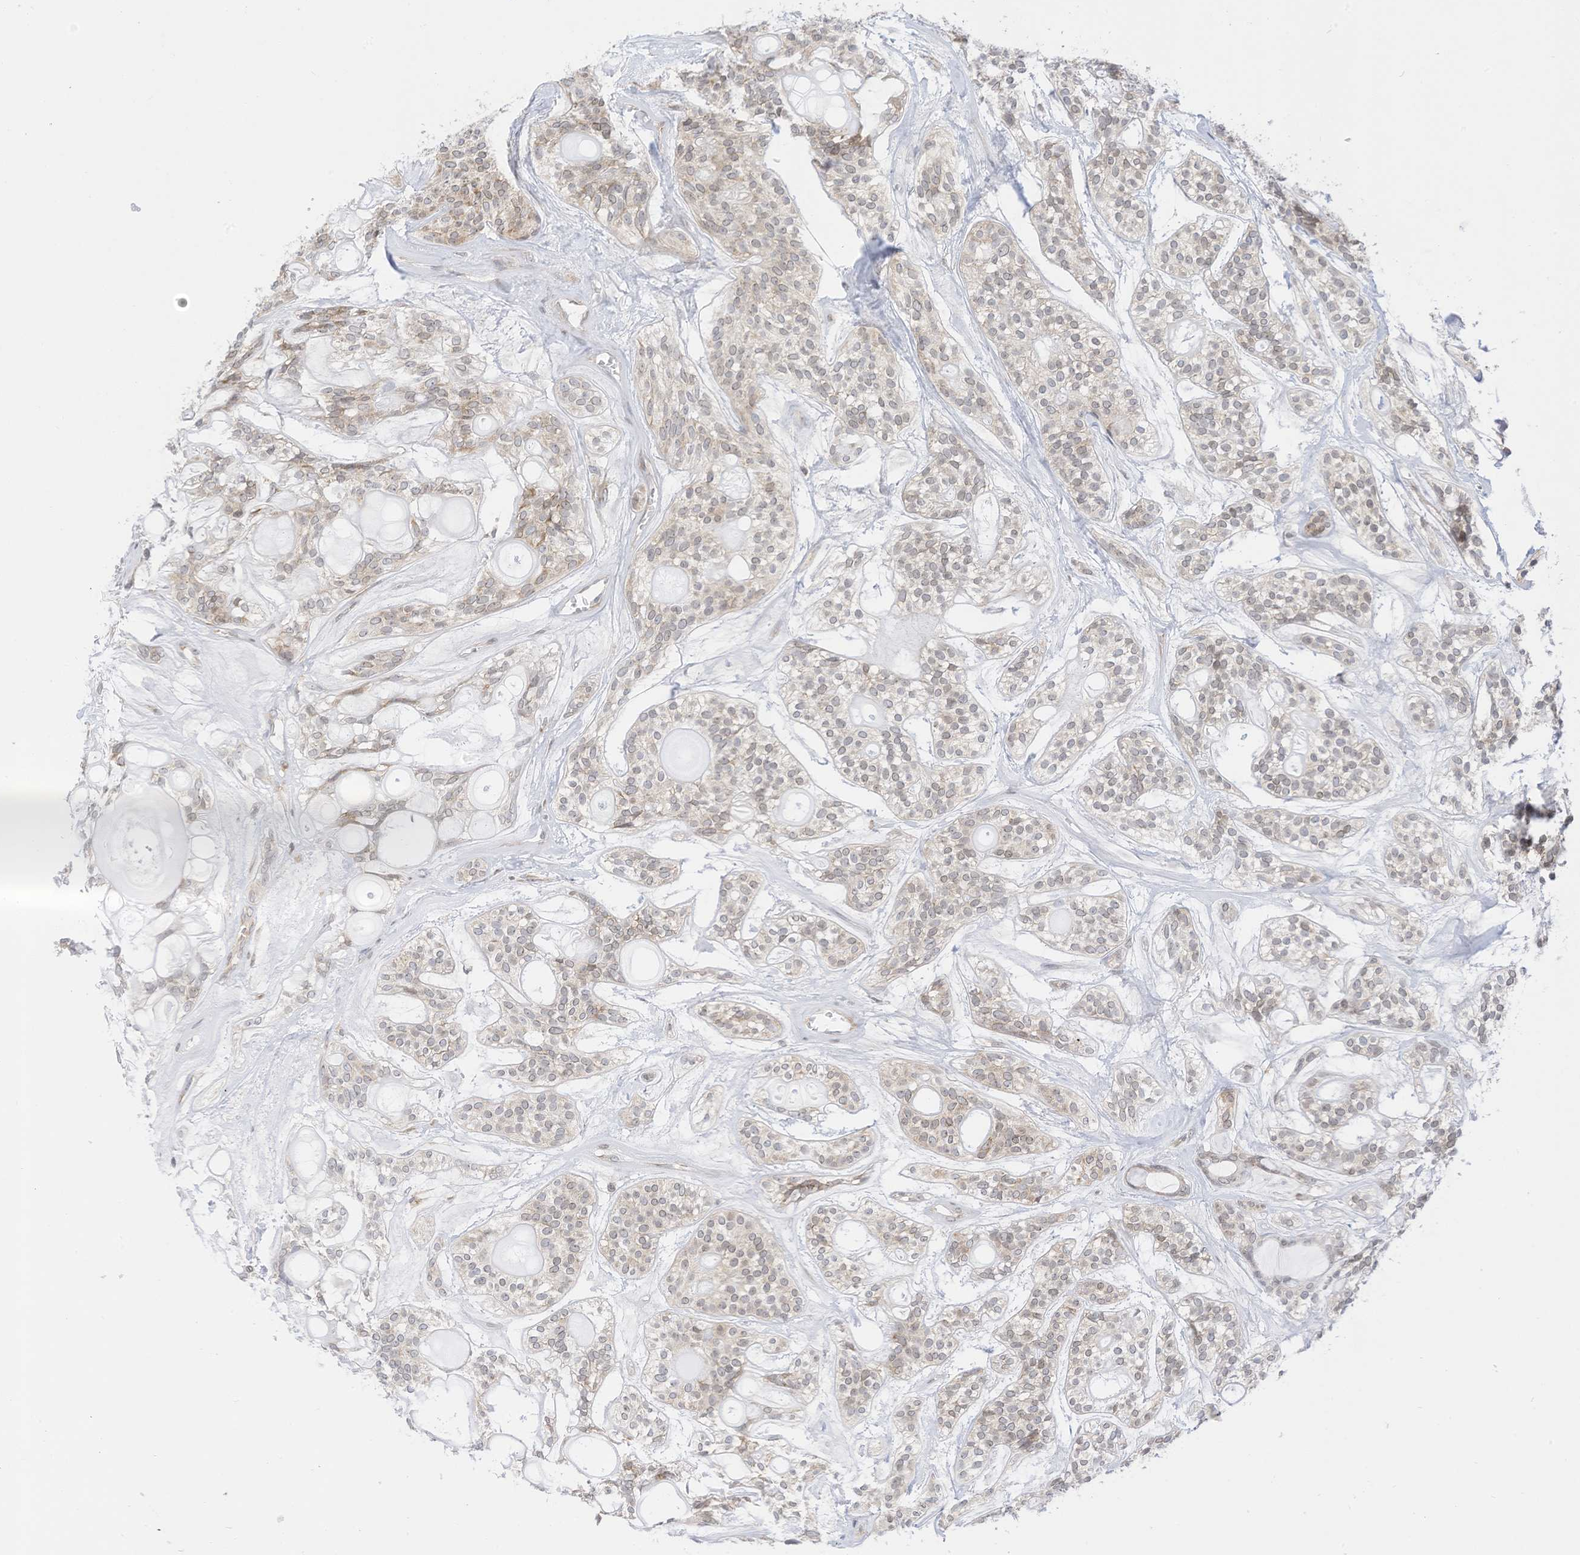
{"staining": {"intensity": "weak", "quantity": "<25%", "location": "cytoplasmic/membranous"}, "tissue": "head and neck cancer", "cell_type": "Tumor cells", "image_type": "cancer", "snomed": [{"axis": "morphology", "description": "Adenocarcinoma, NOS"}, {"axis": "topography", "description": "Head-Neck"}], "caption": "Adenocarcinoma (head and neck) was stained to show a protein in brown. There is no significant staining in tumor cells.", "gene": "EDF1", "patient": {"sex": "male", "age": 66}}